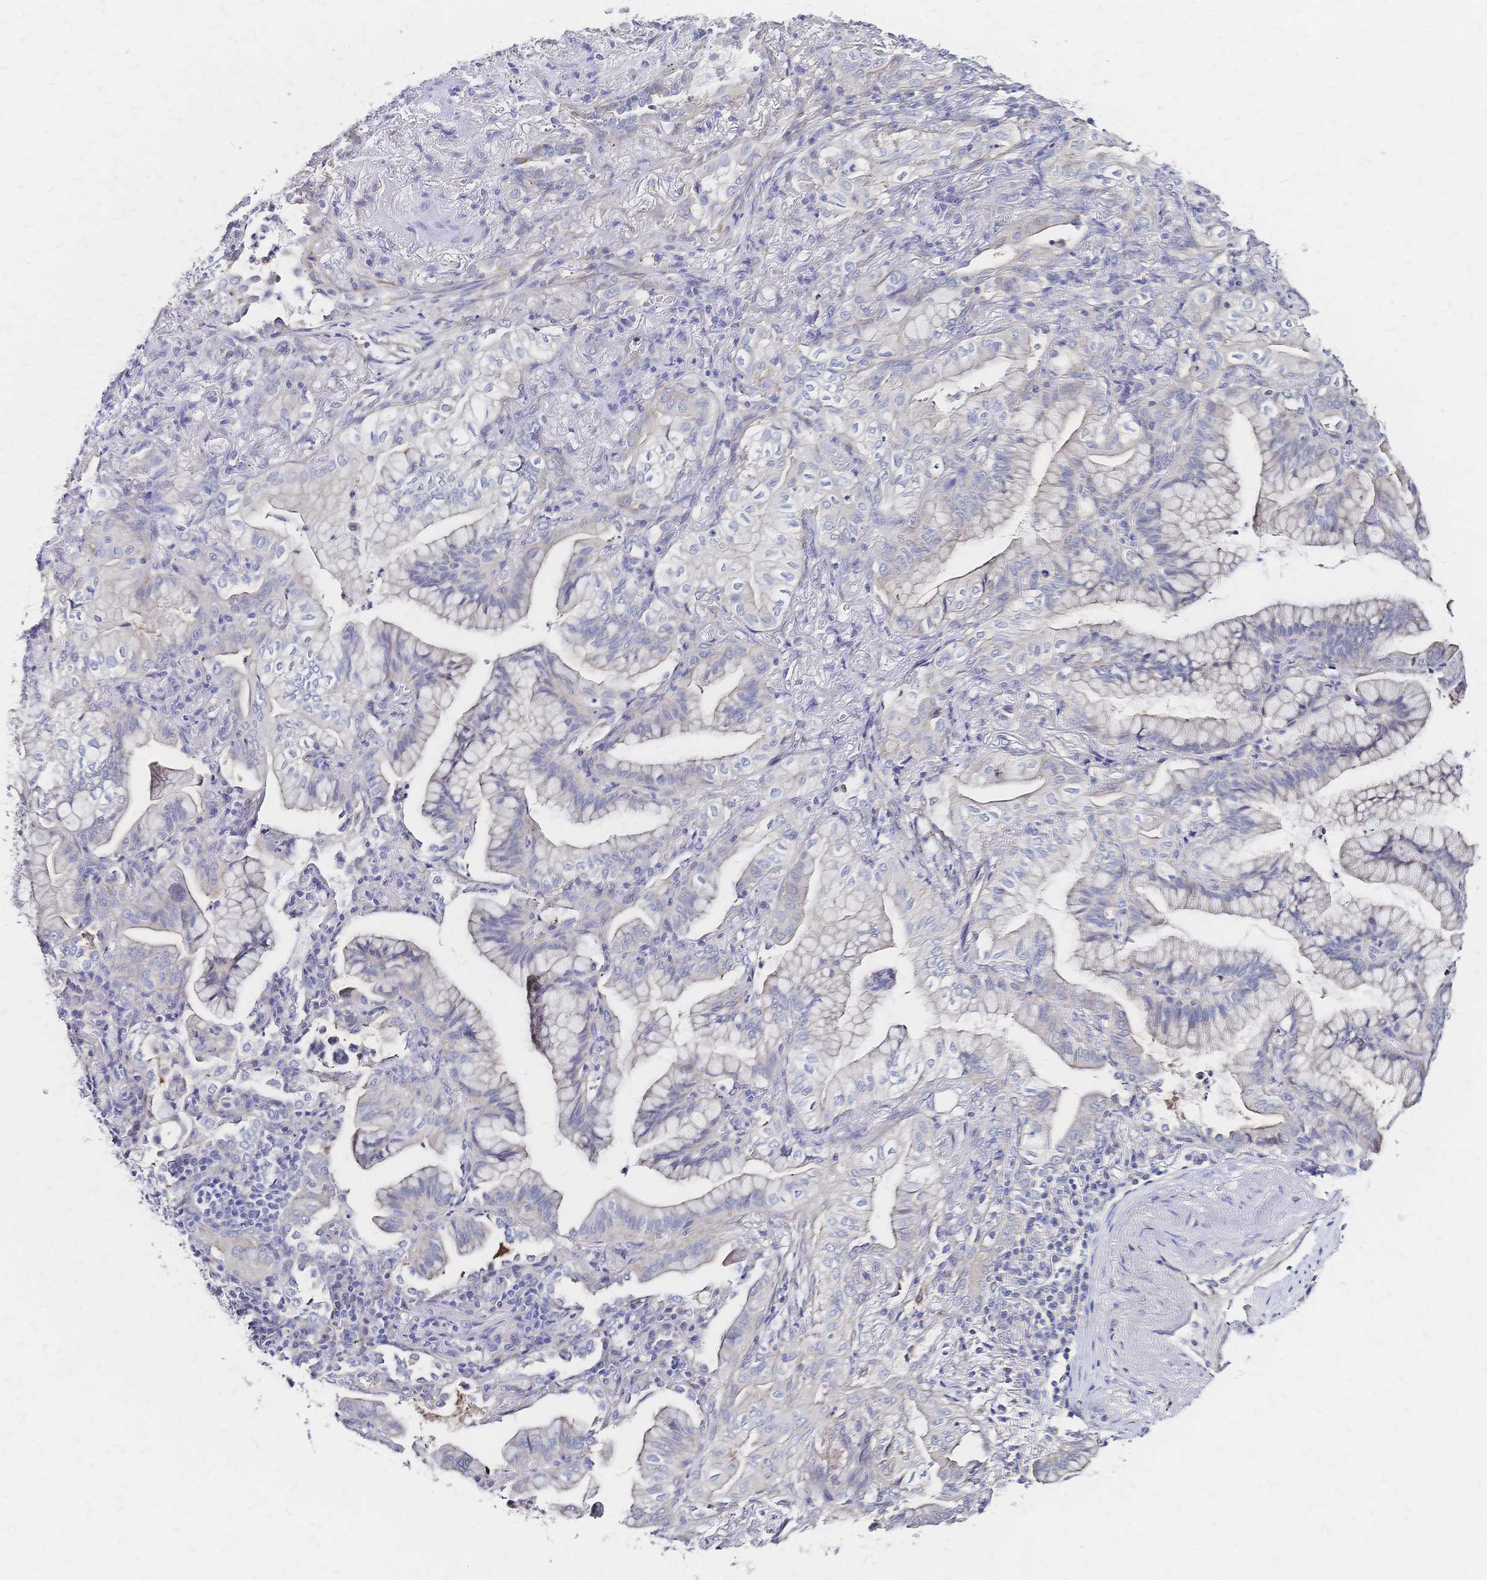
{"staining": {"intensity": "negative", "quantity": "none", "location": "none"}, "tissue": "lung cancer", "cell_type": "Tumor cells", "image_type": "cancer", "snomed": [{"axis": "morphology", "description": "Adenocarcinoma, NOS"}, {"axis": "topography", "description": "Lung"}], "caption": "High magnification brightfield microscopy of adenocarcinoma (lung) stained with DAB (brown) and counterstained with hematoxylin (blue): tumor cells show no significant expression. The staining was performed using DAB (3,3'-diaminobenzidine) to visualize the protein expression in brown, while the nuclei were stained in blue with hematoxylin (Magnification: 20x).", "gene": "SLC5A1", "patient": {"sex": "male", "age": 77}}